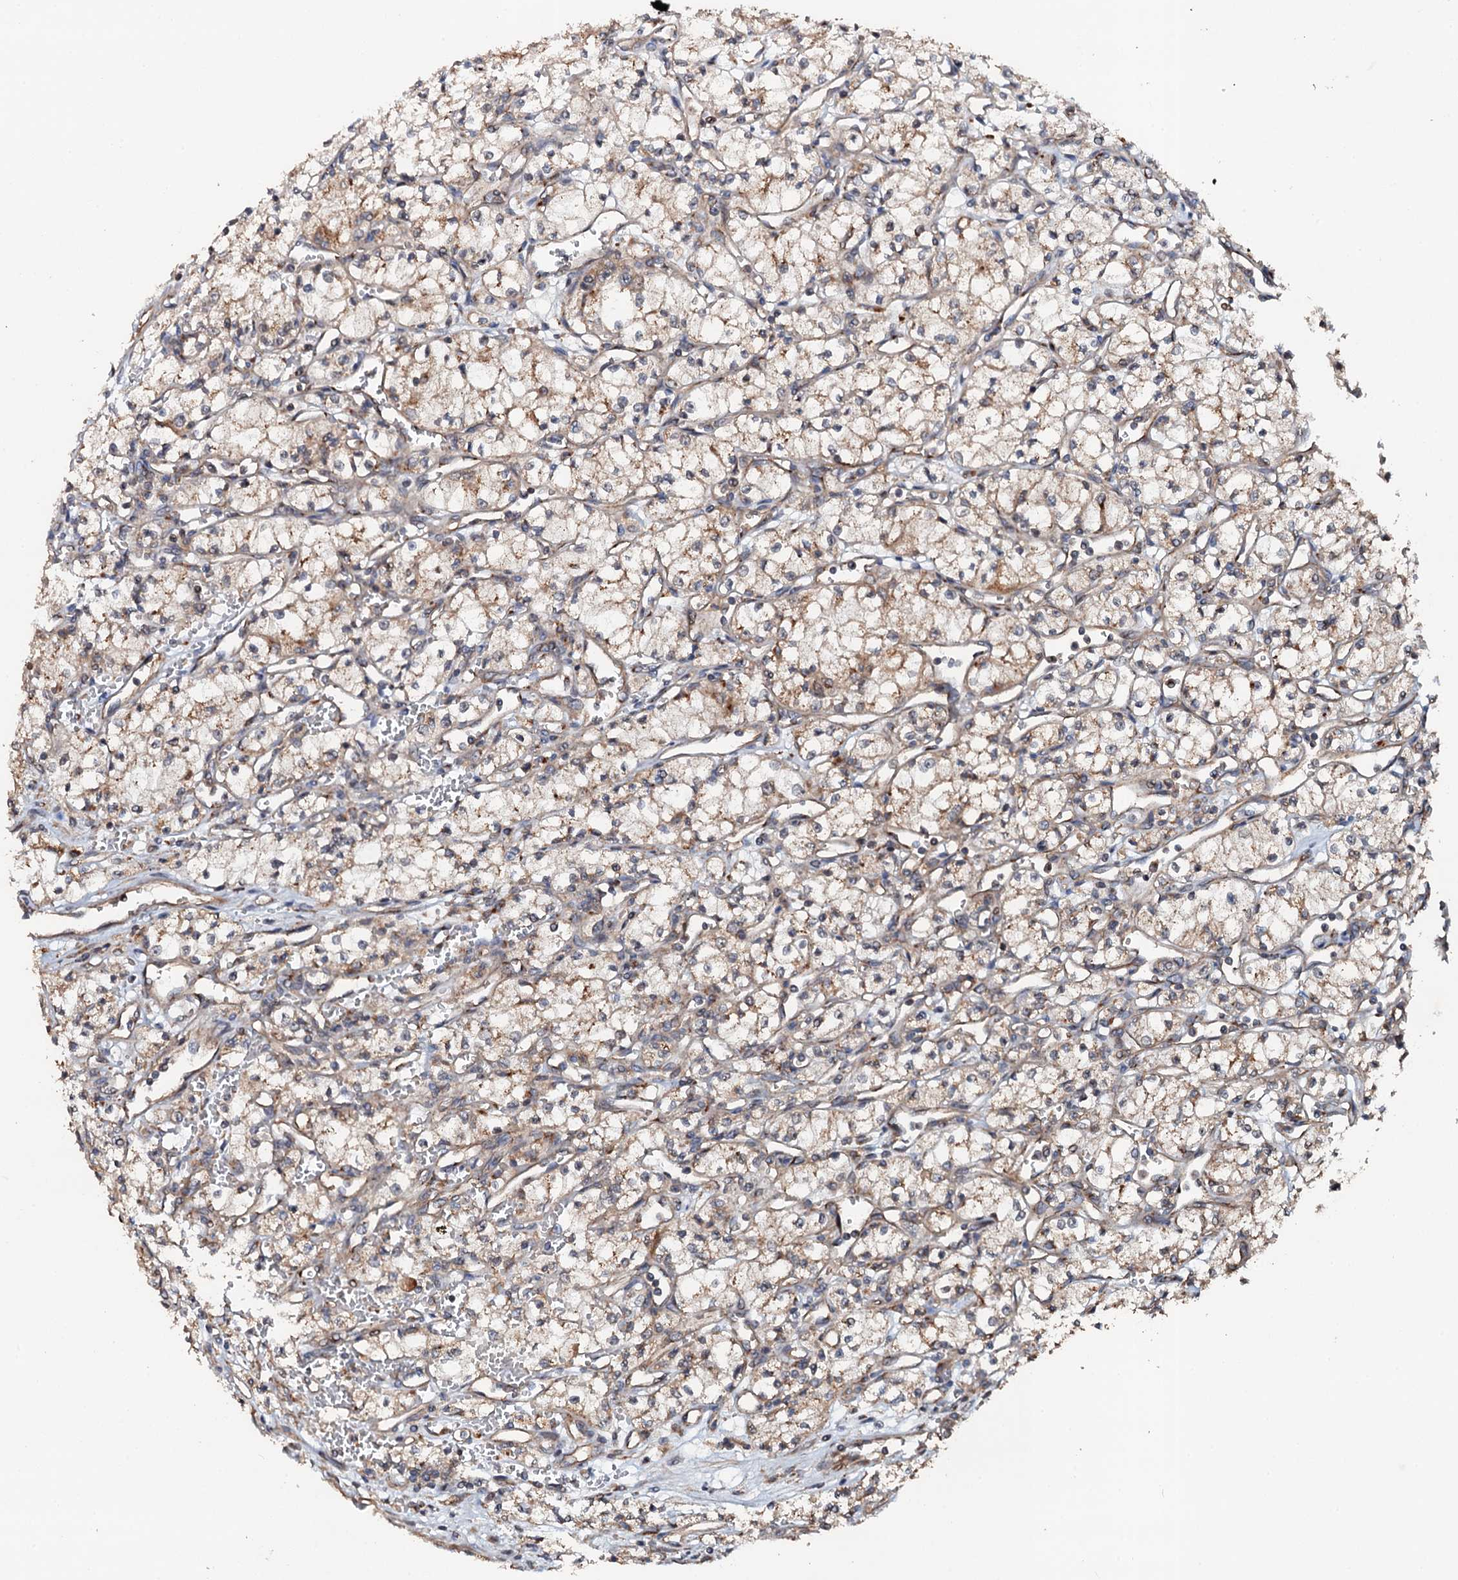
{"staining": {"intensity": "weak", "quantity": ">75%", "location": "cytoplasmic/membranous"}, "tissue": "renal cancer", "cell_type": "Tumor cells", "image_type": "cancer", "snomed": [{"axis": "morphology", "description": "Adenocarcinoma, NOS"}, {"axis": "topography", "description": "Kidney"}], "caption": "Weak cytoplasmic/membranous positivity is present in approximately >75% of tumor cells in renal cancer (adenocarcinoma).", "gene": "GLCE", "patient": {"sex": "male", "age": 59}}